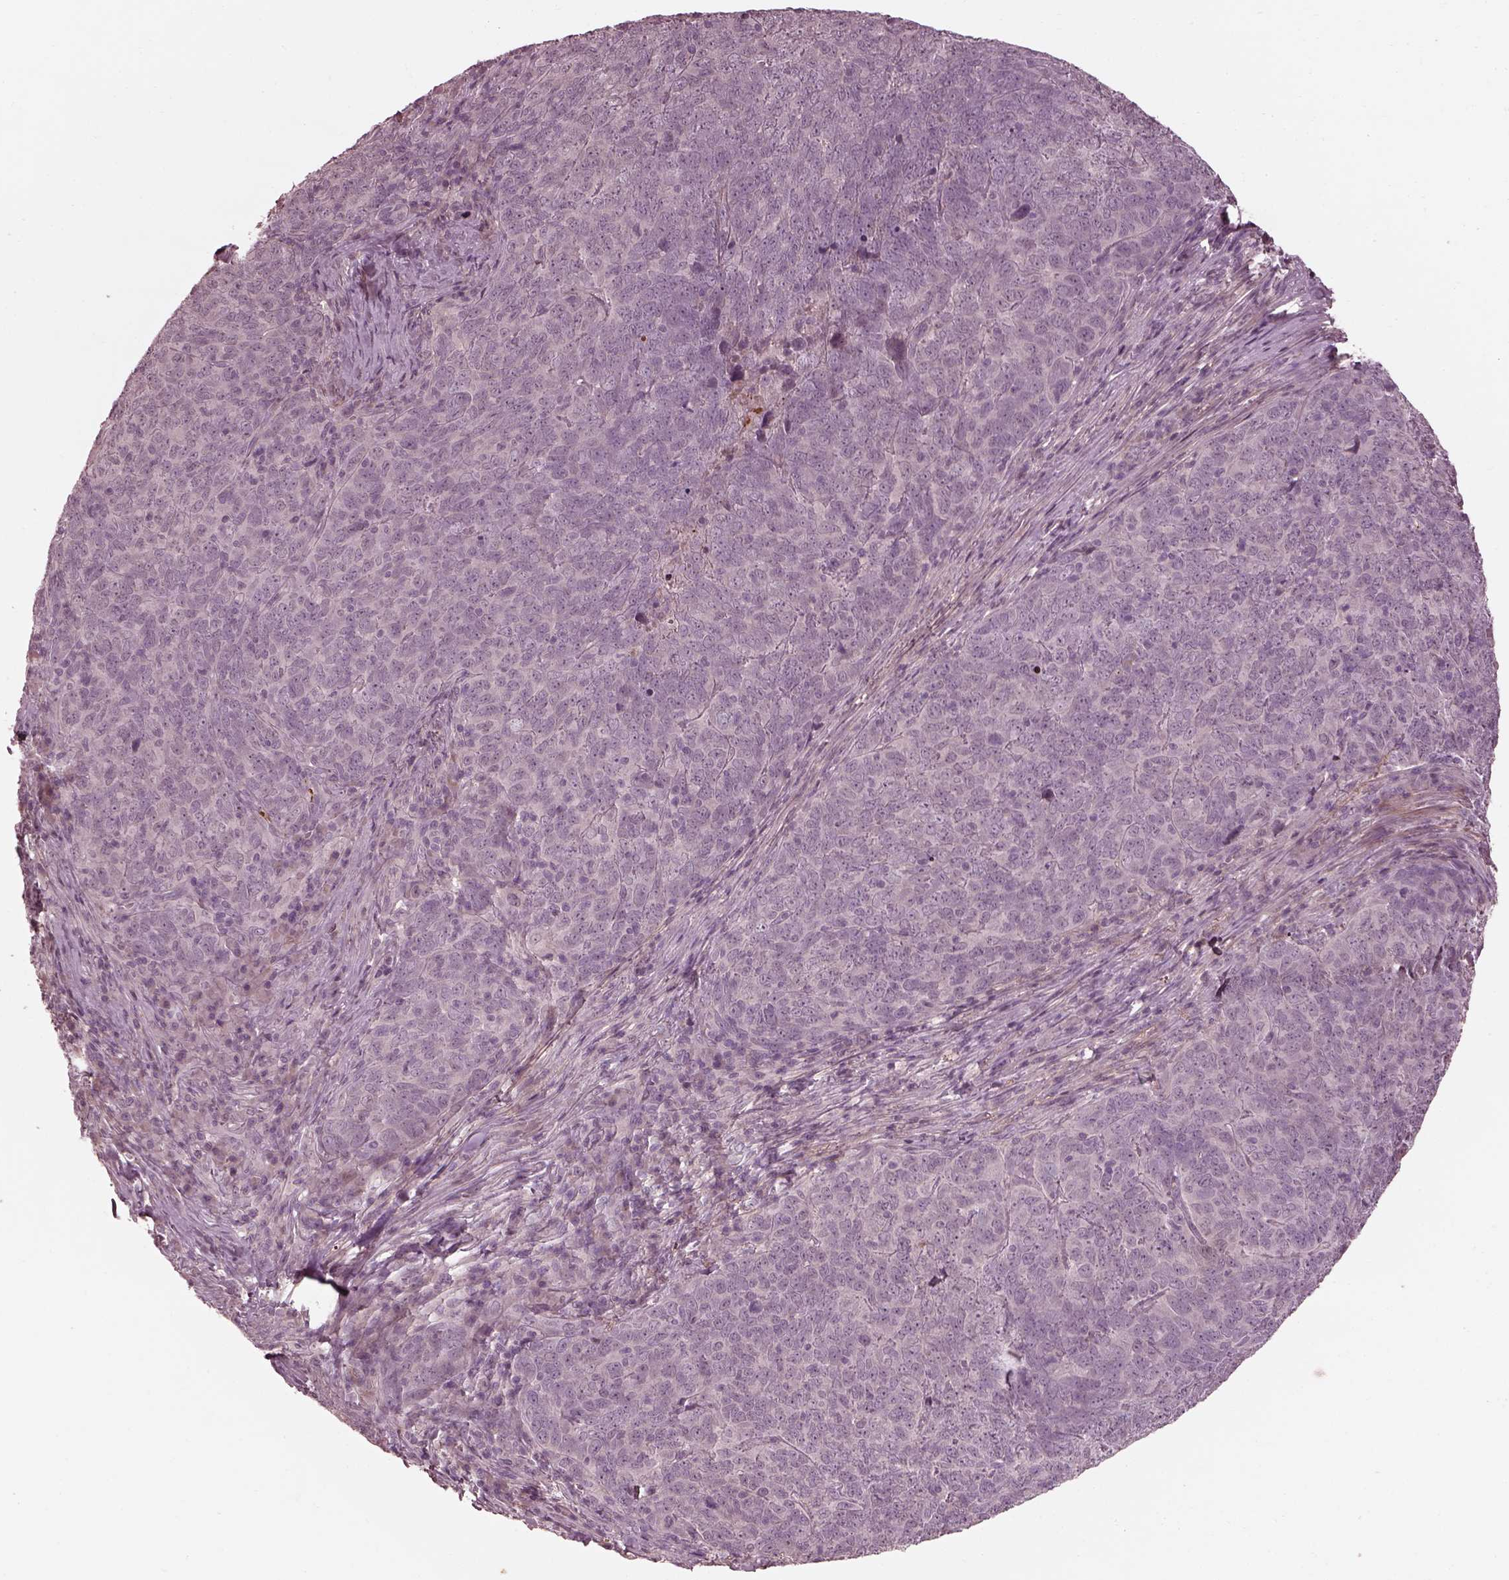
{"staining": {"intensity": "negative", "quantity": "none", "location": "none"}, "tissue": "skin cancer", "cell_type": "Tumor cells", "image_type": "cancer", "snomed": [{"axis": "morphology", "description": "Squamous cell carcinoma, NOS"}, {"axis": "topography", "description": "Skin"}, {"axis": "topography", "description": "Anal"}], "caption": "IHC of human squamous cell carcinoma (skin) shows no positivity in tumor cells.", "gene": "EFEMP1", "patient": {"sex": "female", "age": 51}}